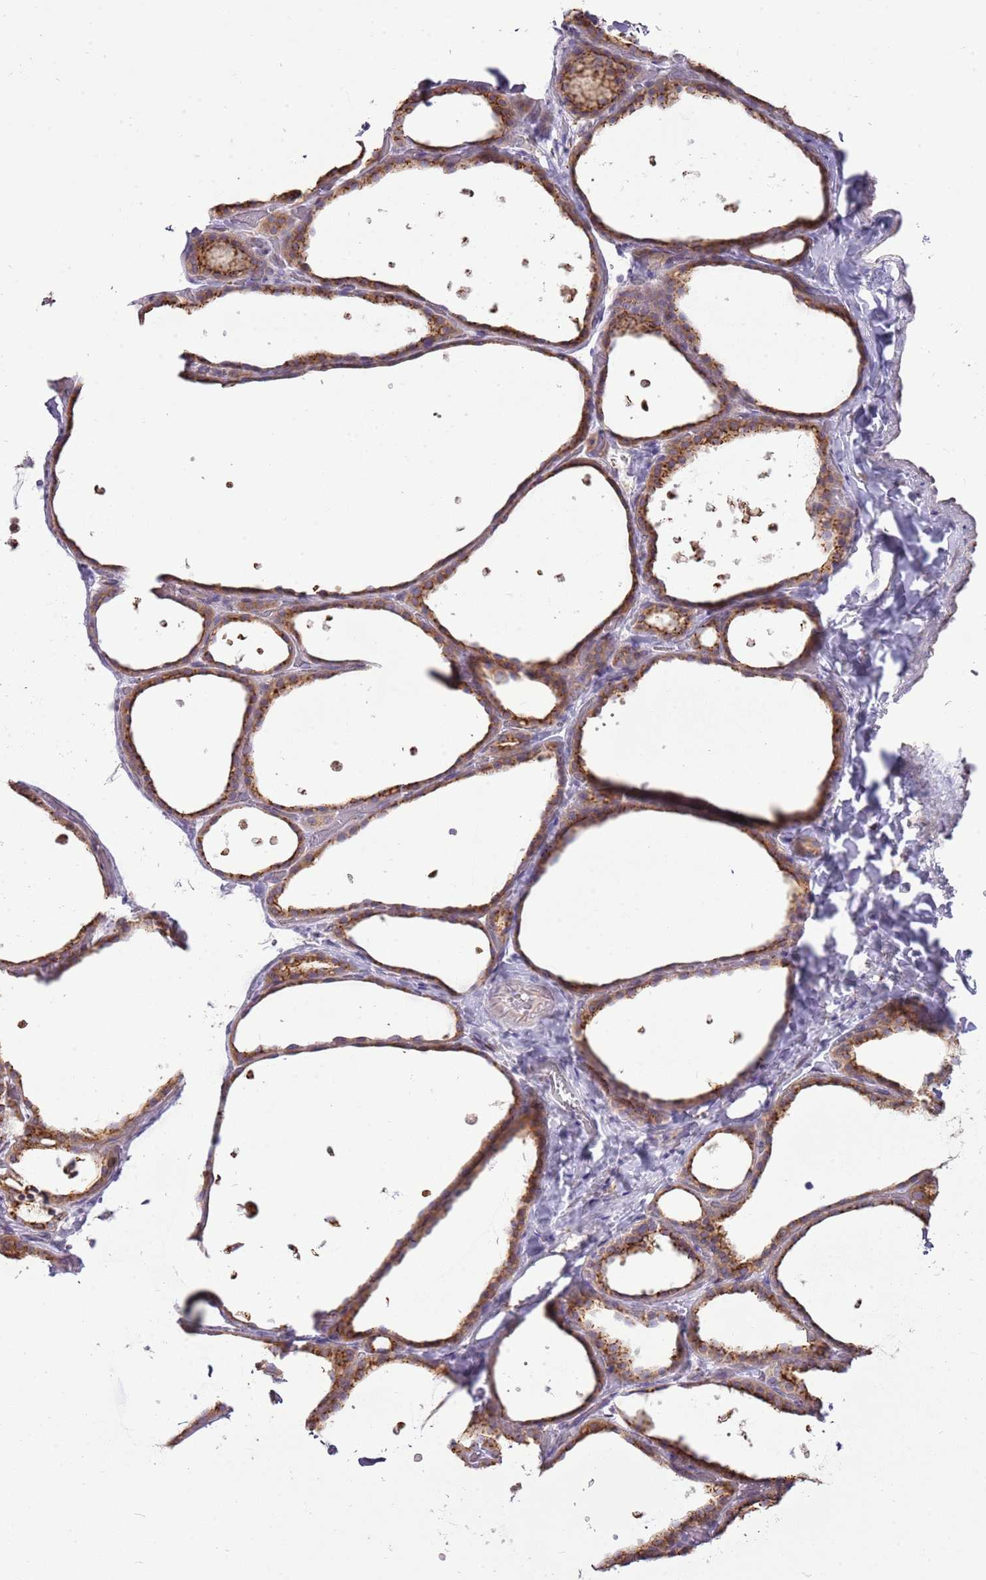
{"staining": {"intensity": "moderate", "quantity": ">75%", "location": "cytoplasmic/membranous"}, "tissue": "thyroid gland", "cell_type": "Glandular cells", "image_type": "normal", "snomed": [{"axis": "morphology", "description": "Normal tissue, NOS"}, {"axis": "topography", "description": "Thyroid gland"}], "caption": "Thyroid gland stained with IHC exhibits moderate cytoplasmic/membranous expression in approximately >75% of glandular cells.", "gene": "TMED10", "patient": {"sex": "female", "age": 44}}